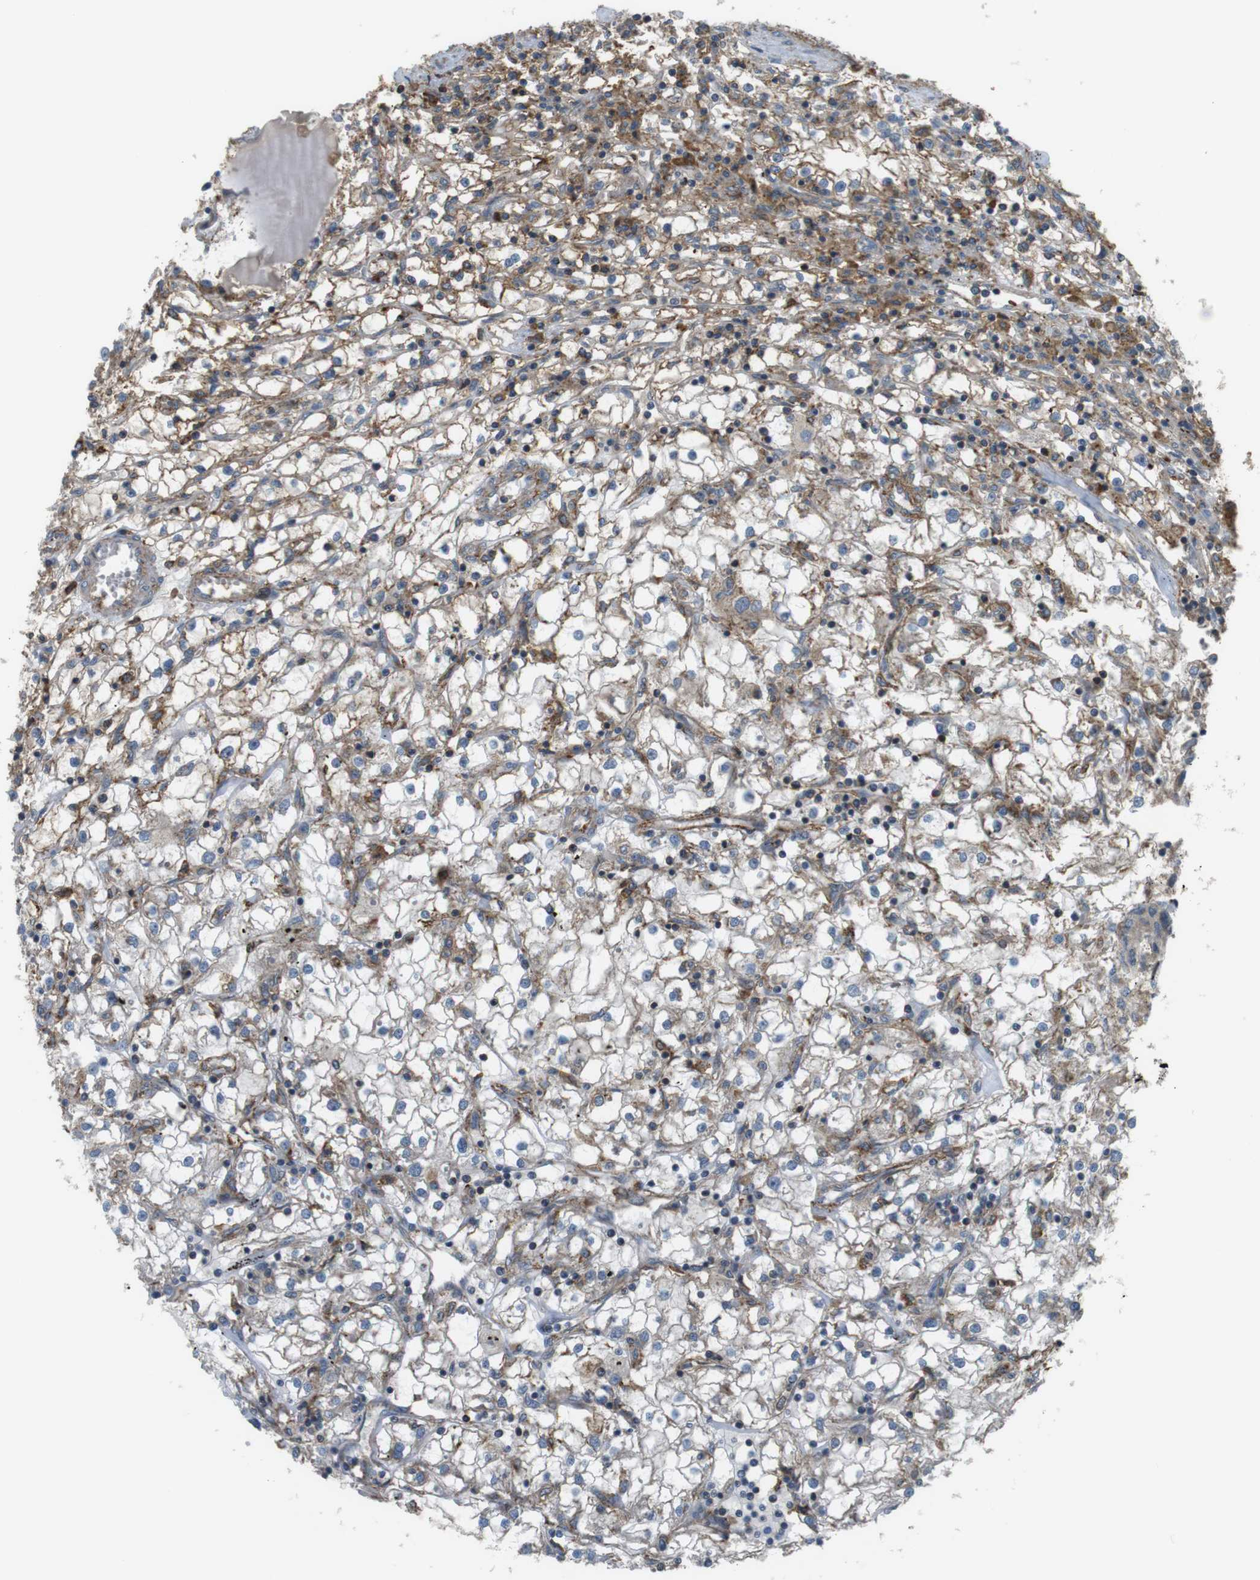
{"staining": {"intensity": "moderate", "quantity": ">75%", "location": "cytoplasmic/membranous"}, "tissue": "renal cancer", "cell_type": "Tumor cells", "image_type": "cancer", "snomed": [{"axis": "morphology", "description": "Adenocarcinoma, NOS"}, {"axis": "topography", "description": "Kidney"}], "caption": "A high-resolution photomicrograph shows IHC staining of renal cancer, which exhibits moderate cytoplasmic/membranous positivity in about >75% of tumor cells.", "gene": "DDAH2", "patient": {"sex": "male", "age": 56}}